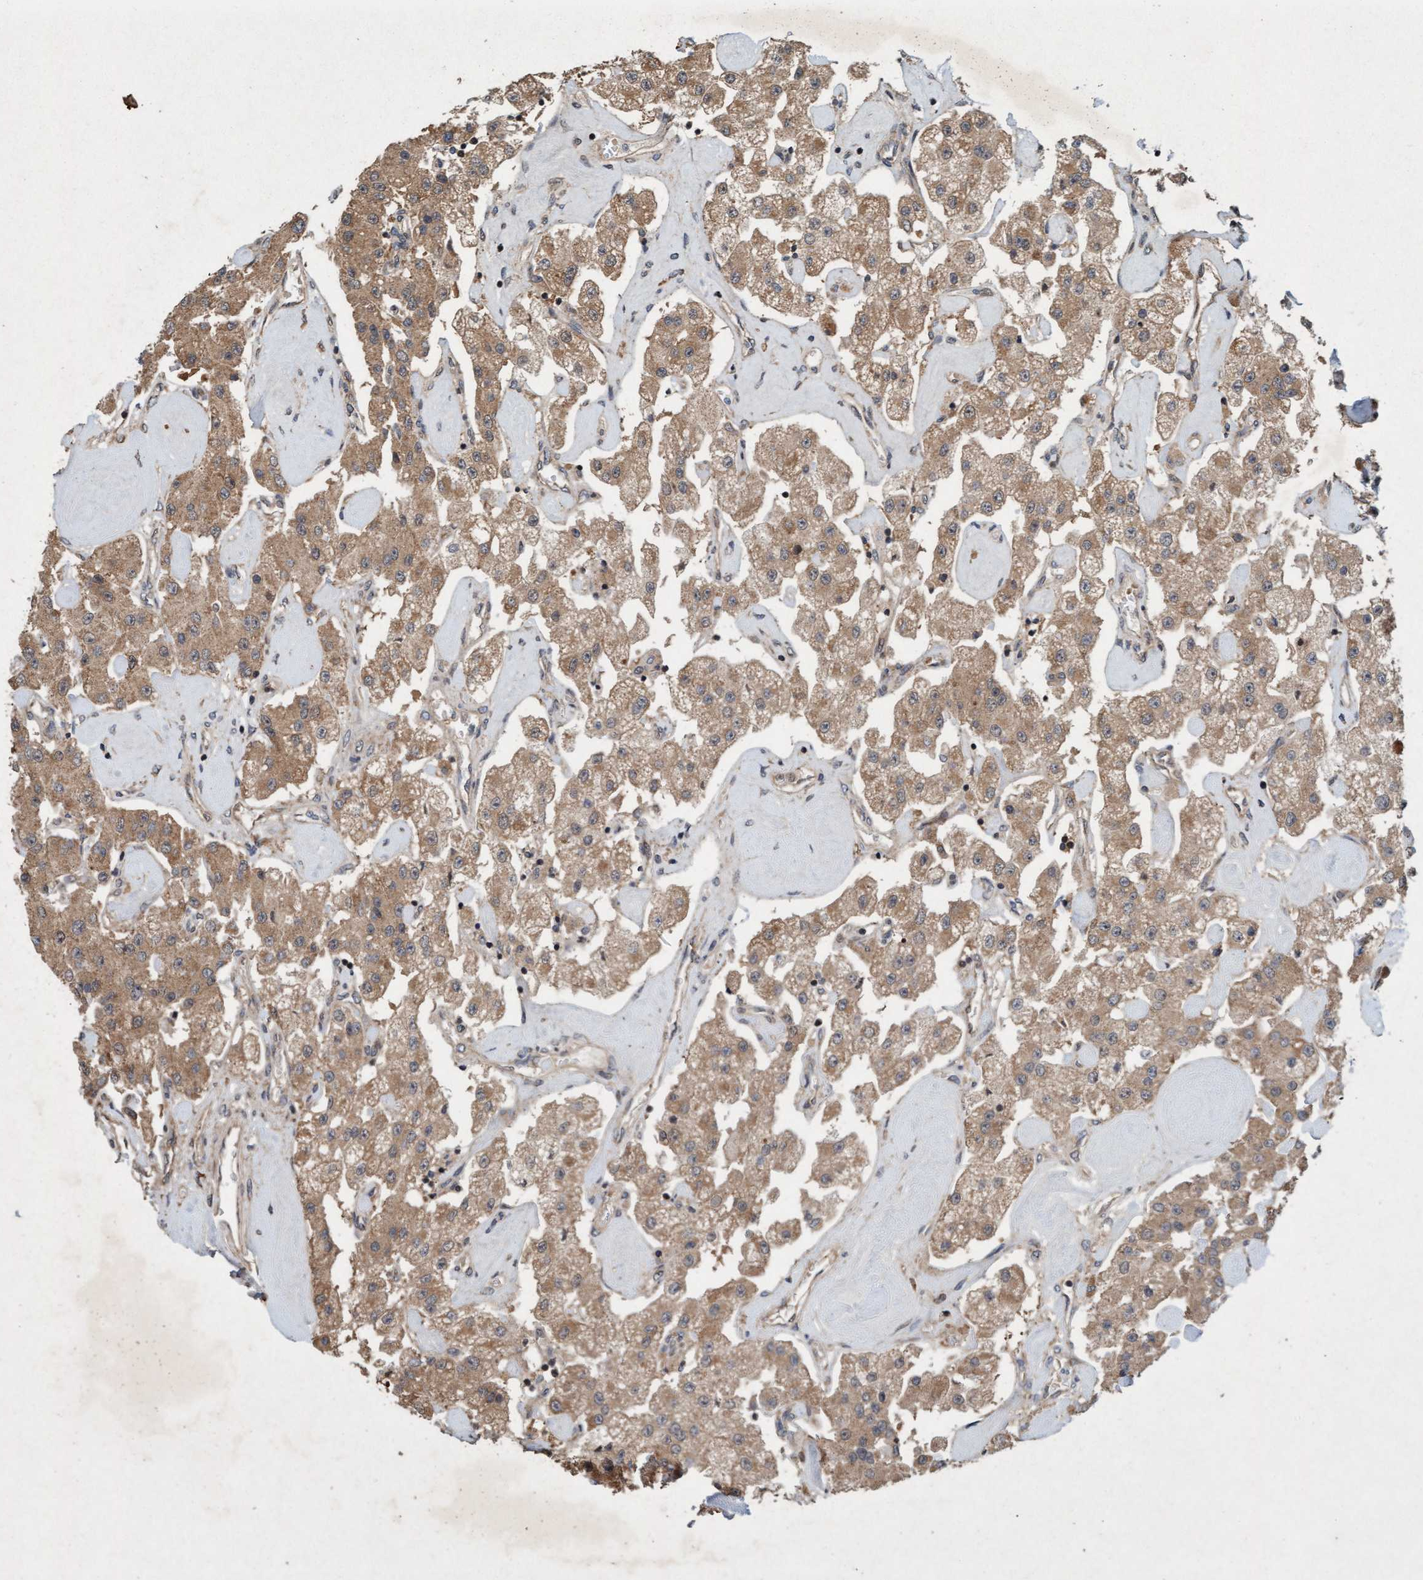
{"staining": {"intensity": "moderate", "quantity": ">75%", "location": "cytoplasmic/membranous"}, "tissue": "carcinoid", "cell_type": "Tumor cells", "image_type": "cancer", "snomed": [{"axis": "morphology", "description": "Carcinoid, malignant, NOS"}, {"axis": "topography", "description": "Pancreas"}], "caption": "Immunohistochemical staining of human carcinoid shows medium levels of moderate cytoplasmic/membranous staining in about >75% of tumor cells.", "gene": "MLXIP", "patient": {"sex": "male", "age": 41}}